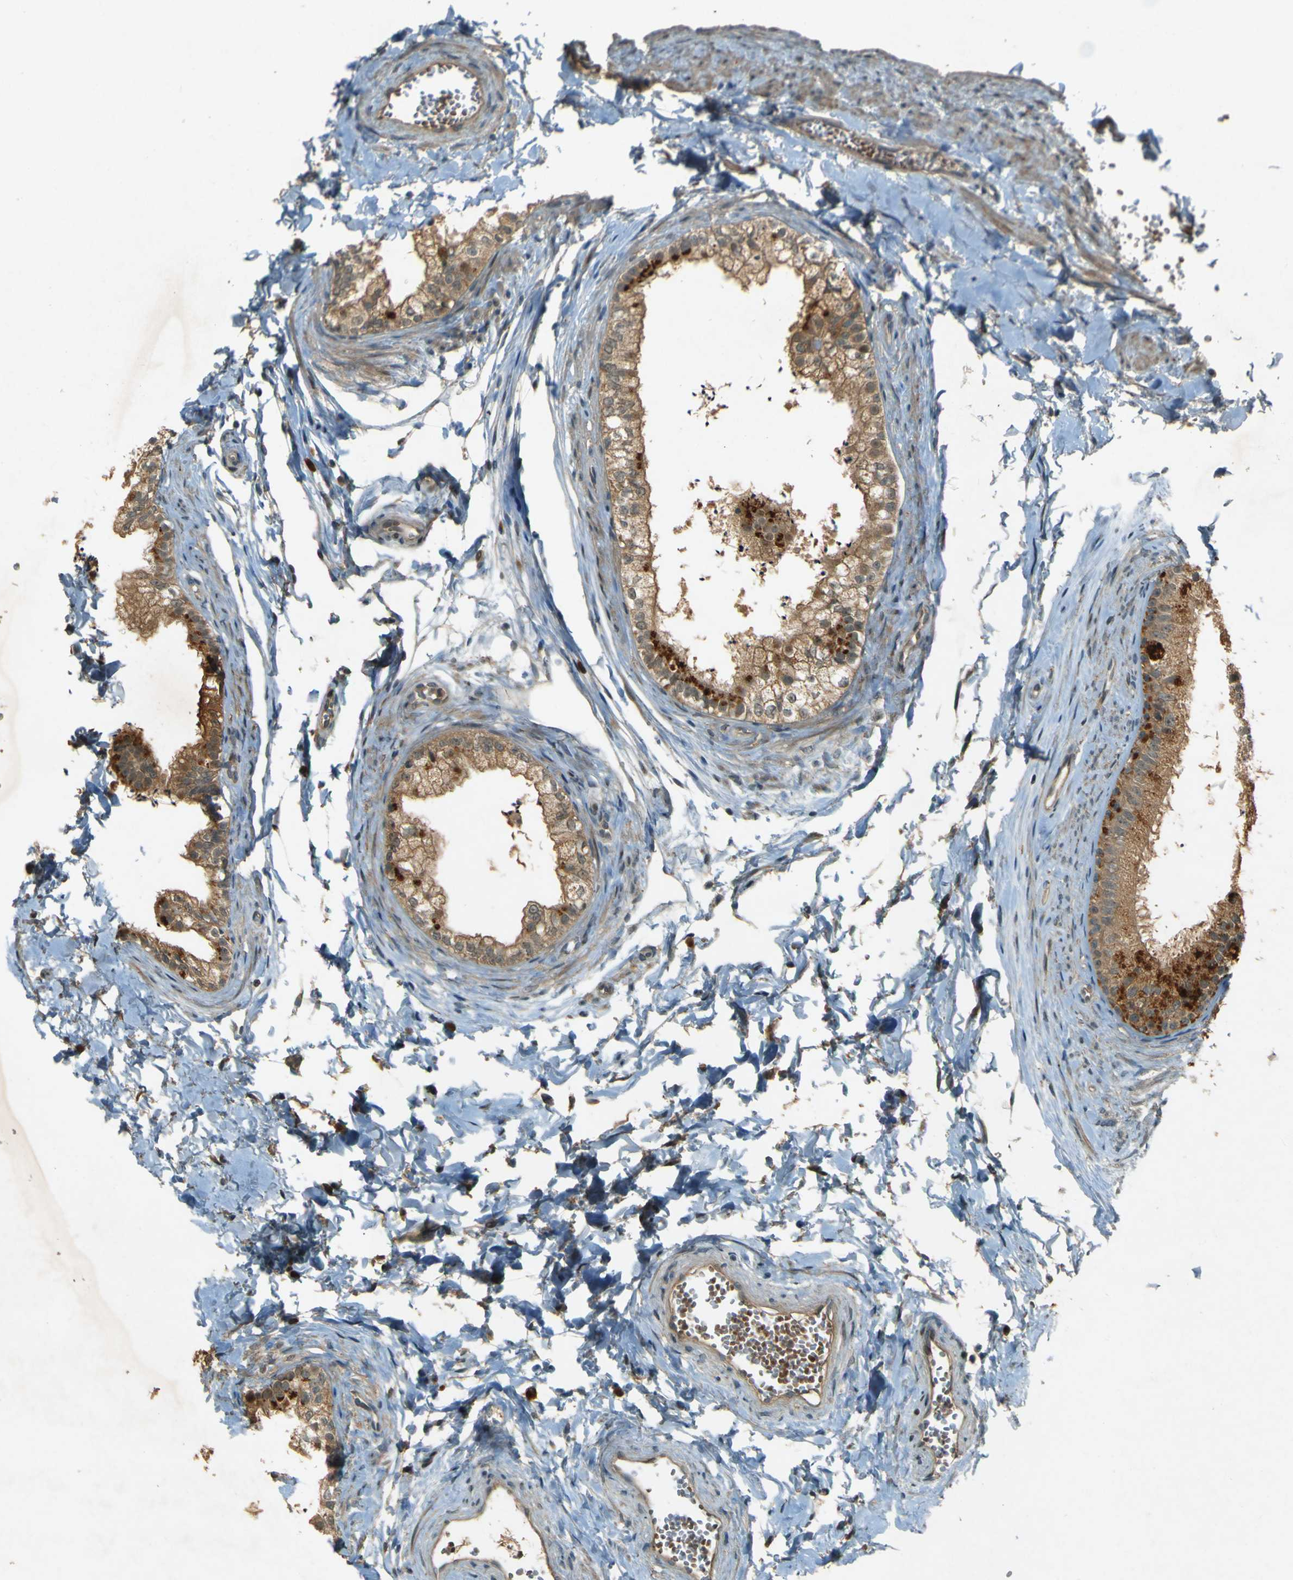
{"staining": {"intensity": "strong", "quantity": ">75%", "location": "cytoplasmic/membranous"}, "tissue": "epididymis", "cell_type": "Glandular cells", "image_type": "normal", "snomed": [{"axis": "morphology", "description": "Normal tissue, NOS"}, {"axis": "topography", "description": "Epididymis"}], "caption": "Immunohistochemistry of benign human epididymis demonstrates high levels of strong cytoplasmic/membranous expression in about >75% of glandular cells. The protein of interest is stained brown, and the nuclei are stained in blue (DAB (3,3'-diaminobenzidine) IHC with brightfield microscopy, high magnification).", "gene": "MPDZ", "patient": {"sex": "male", "age": 56}}